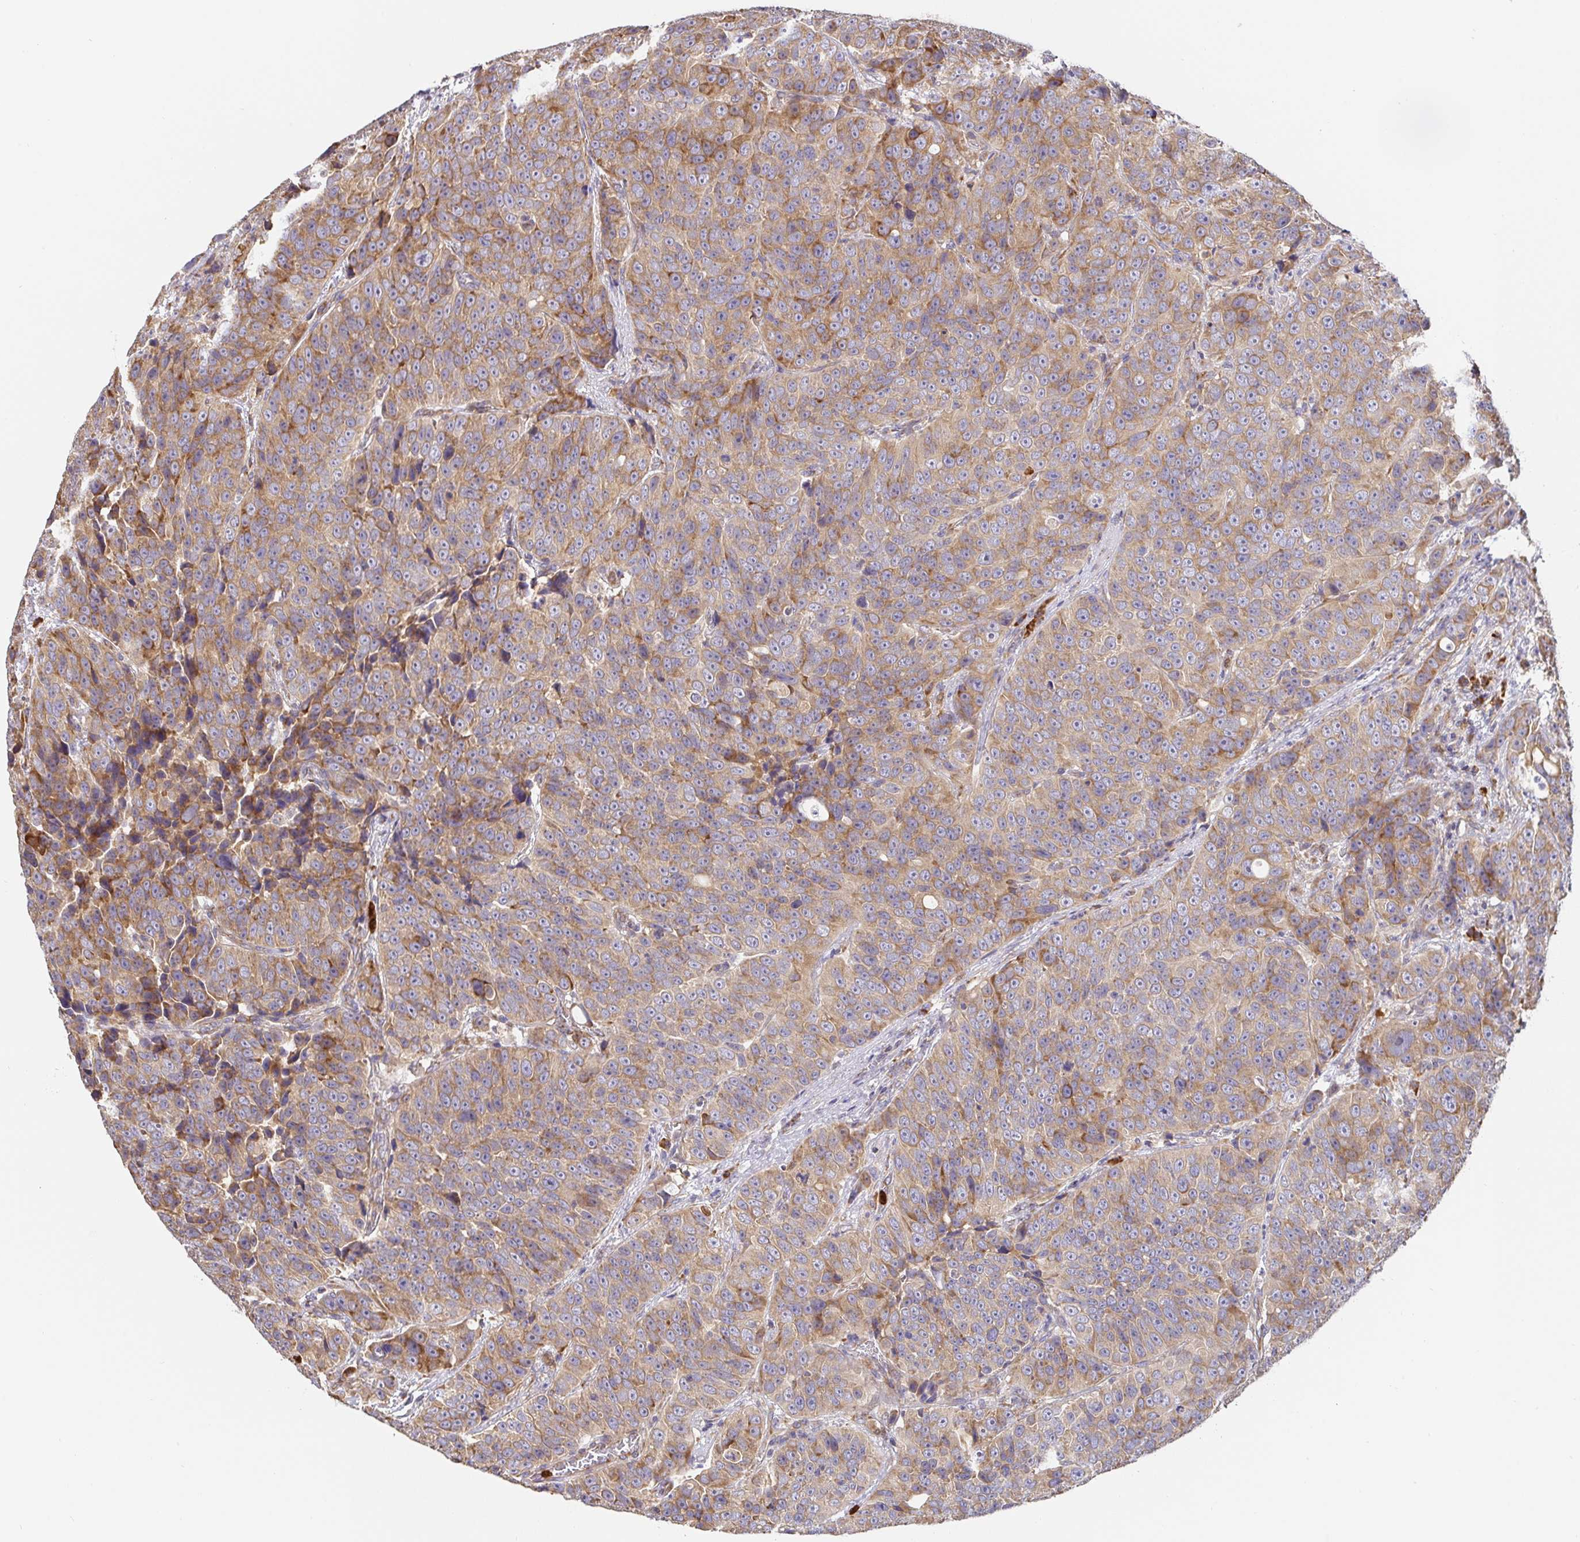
{"staining": {"intensity": "weak", "quantity": ">75%", "location": "cytoplasmic/membranous"}, "tissue": "urothelial cancer", "cell_type": "Tumor cells", "image_type": "cancer", "snomed": [{"axis": "morphology", "description": "Urothelial carcinoma, NOS"}, {"axis": "topography", "description": "Urinary bladder"}], "caption": "DAB immunohistochemical staining of human urothelial cancer reveals weak cytoplasmic/membranous protein expression in about >75% of tumor cells.", "gene": "PDPK1", "patient": {"sex": "male", "age": 52}}